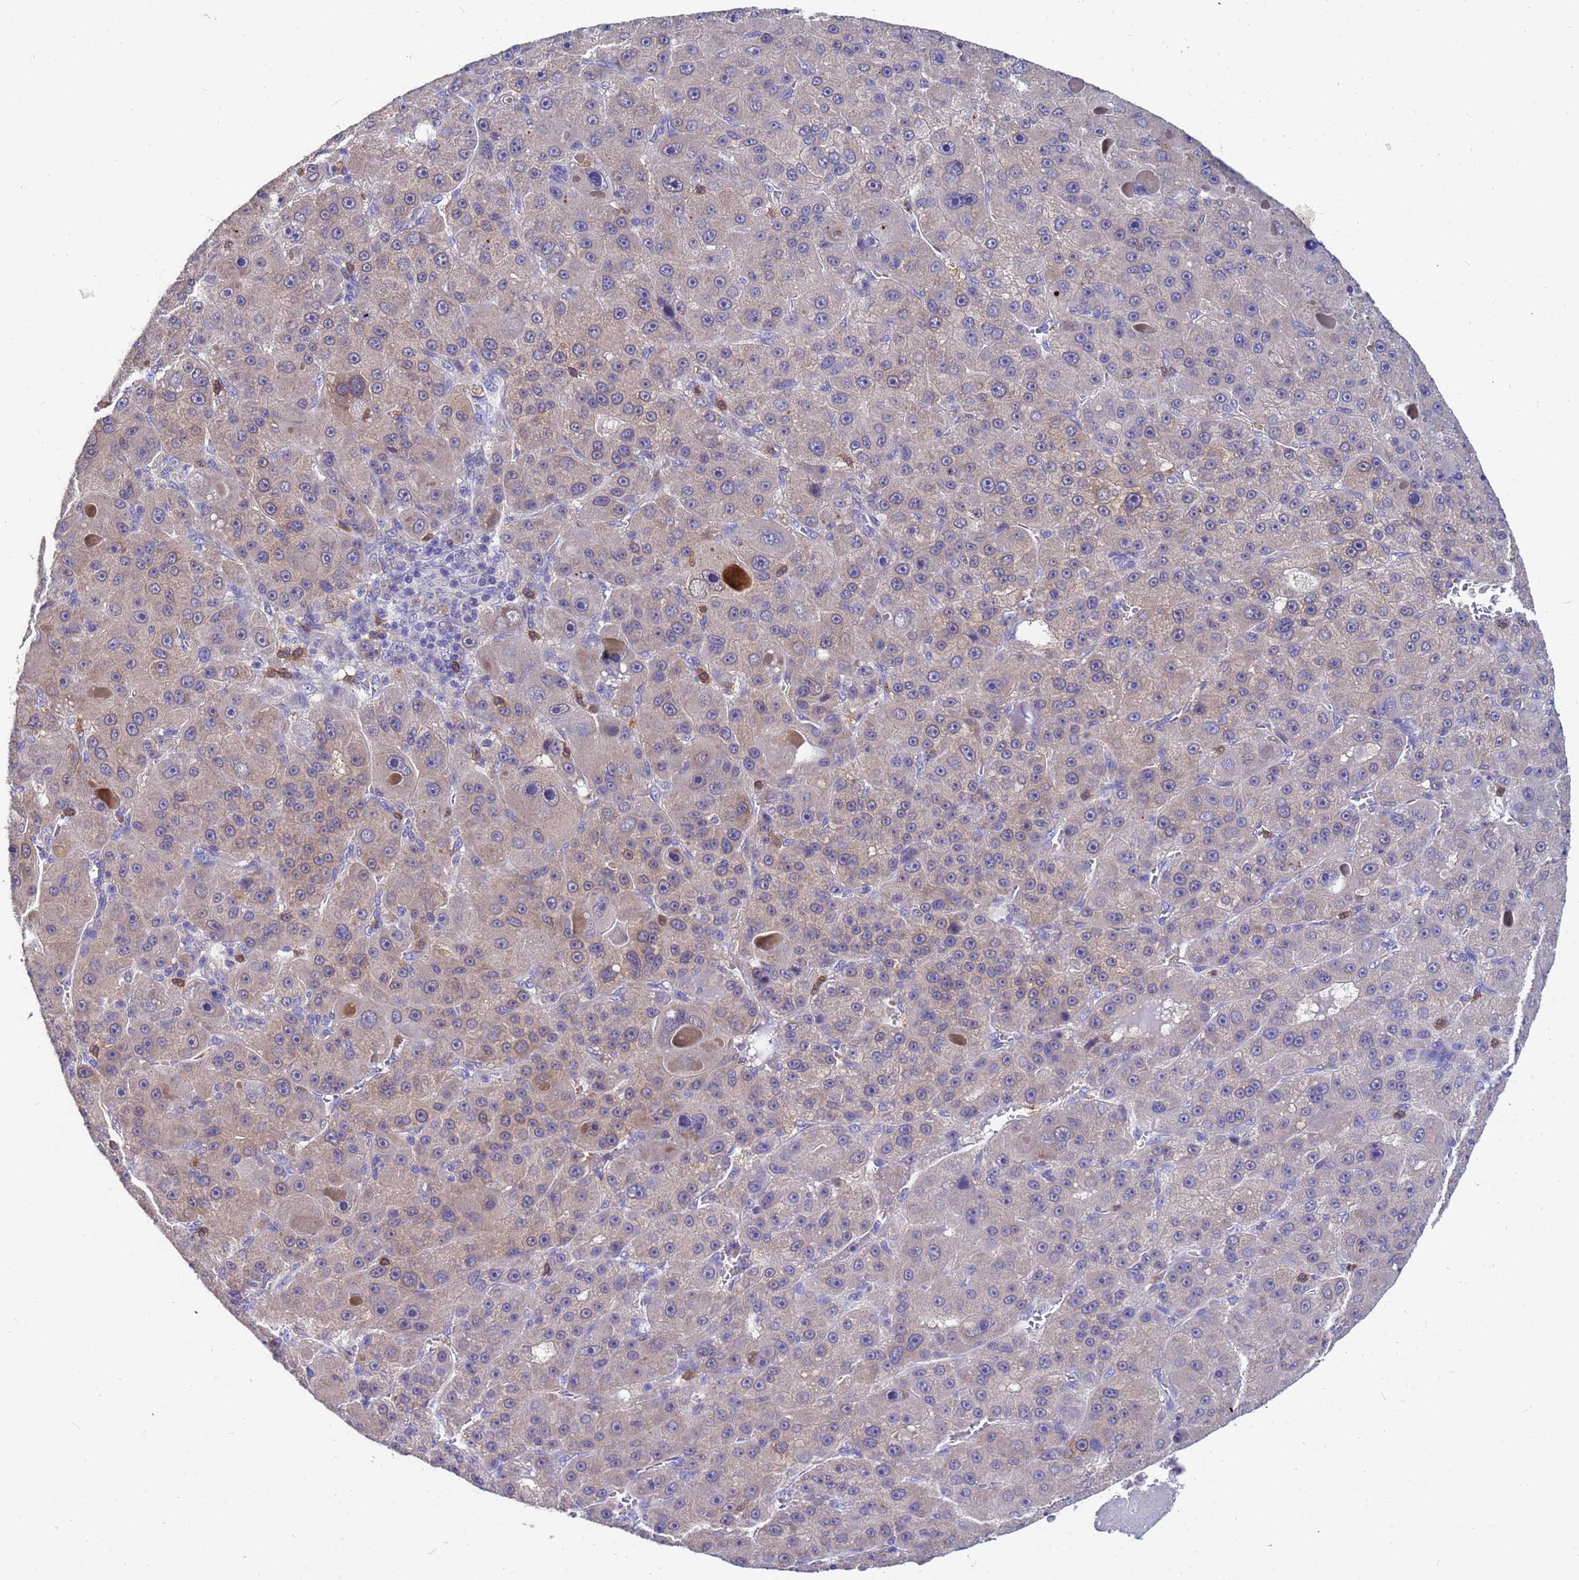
{"staining": {"intensity": "weak", "quantity": "25%-75%", "location": "cytoplasmic/membranous"}, "tissue": "liver cancer", "cell_type": "Tumor cells", "image_type": "cancer", "snomed": [{"axis": "morphology", "description": "Carcinoma, Hepatocellular, NOS"}, {"axis": "topography", "description": "Liver"}], "caption": "Immunohistochemical staining of liver hepatocellular carcinoma reveals low levels of weak cytoplasmic/membranous protein expression in approximately 25%-75% of tumor cells.", "gene": "TTLL11", "patient": {"sex": "male", "age": 76}}